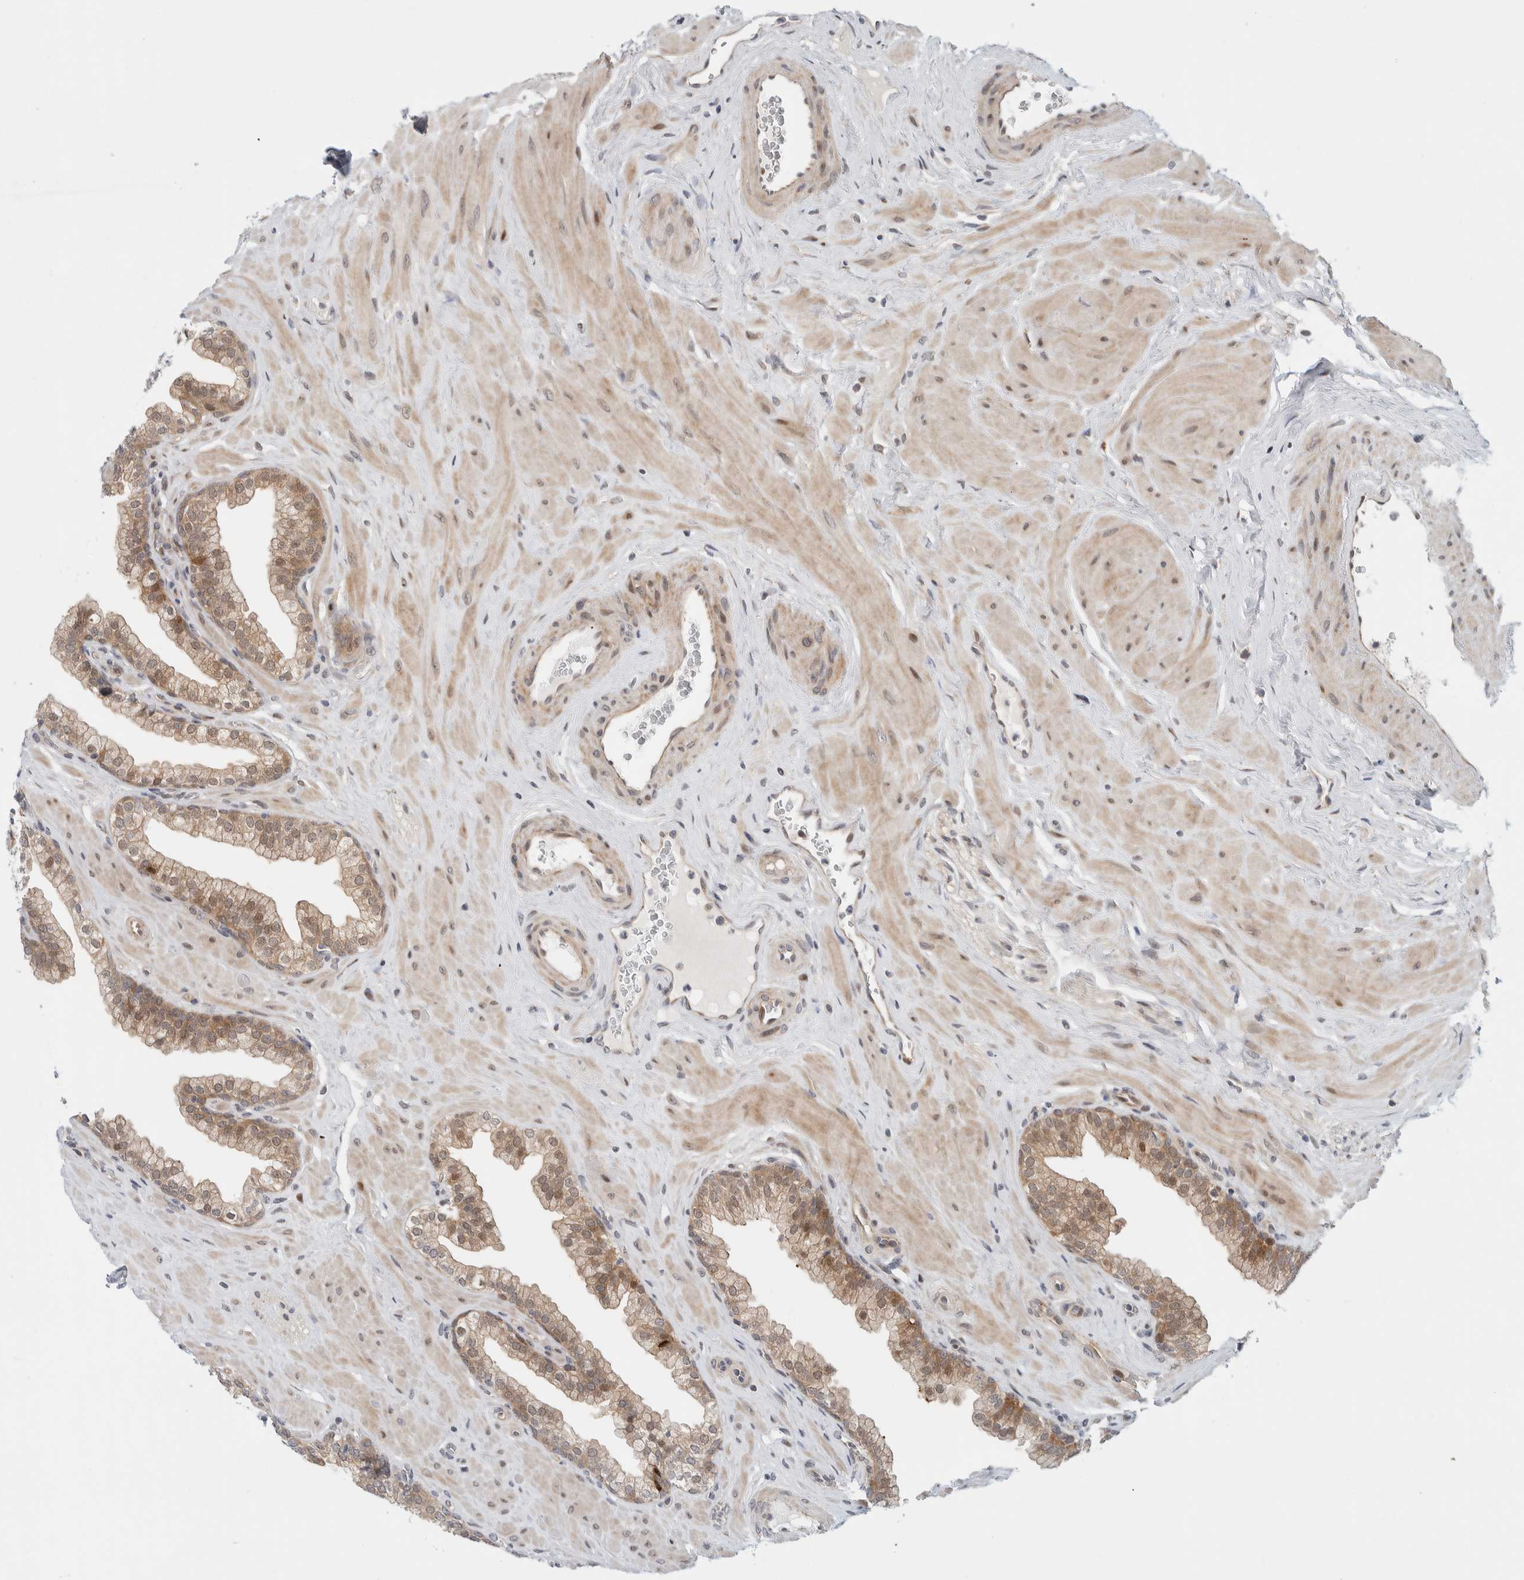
{"staining": {"intensity": "weak", "quantity": "25%-75%", "location": "cytoplasmic/membranous,nuclear"}, "tissue": "prostate", "cell_type": "Glandular cells", "image_type": "normal", "snomed": [{"axis": "morphology", "description": "Normal tissue, NOS"}, {"axis": "morphology", "description": "Urothelial carcinoma, Low grade"}, {"axis": "topography", "description": "Urinary bladder"}, {"axis": "topography", "description": "Prostate"}], "caption": "Protein staining demonstrates weak cytoplasmic/membranous,nuclear expression in about 25%-75% of glandular cells in unremarkable prostate. The staining was performed using DAB (3,3'-diaminobenzidine) to visualize the protein expression in brown, while the nuclei were stained in blue with hematoxylin (Magnification: 20x).", "gene": "NCR3LG1", "patient": {"sex": "male", "age": 60}}